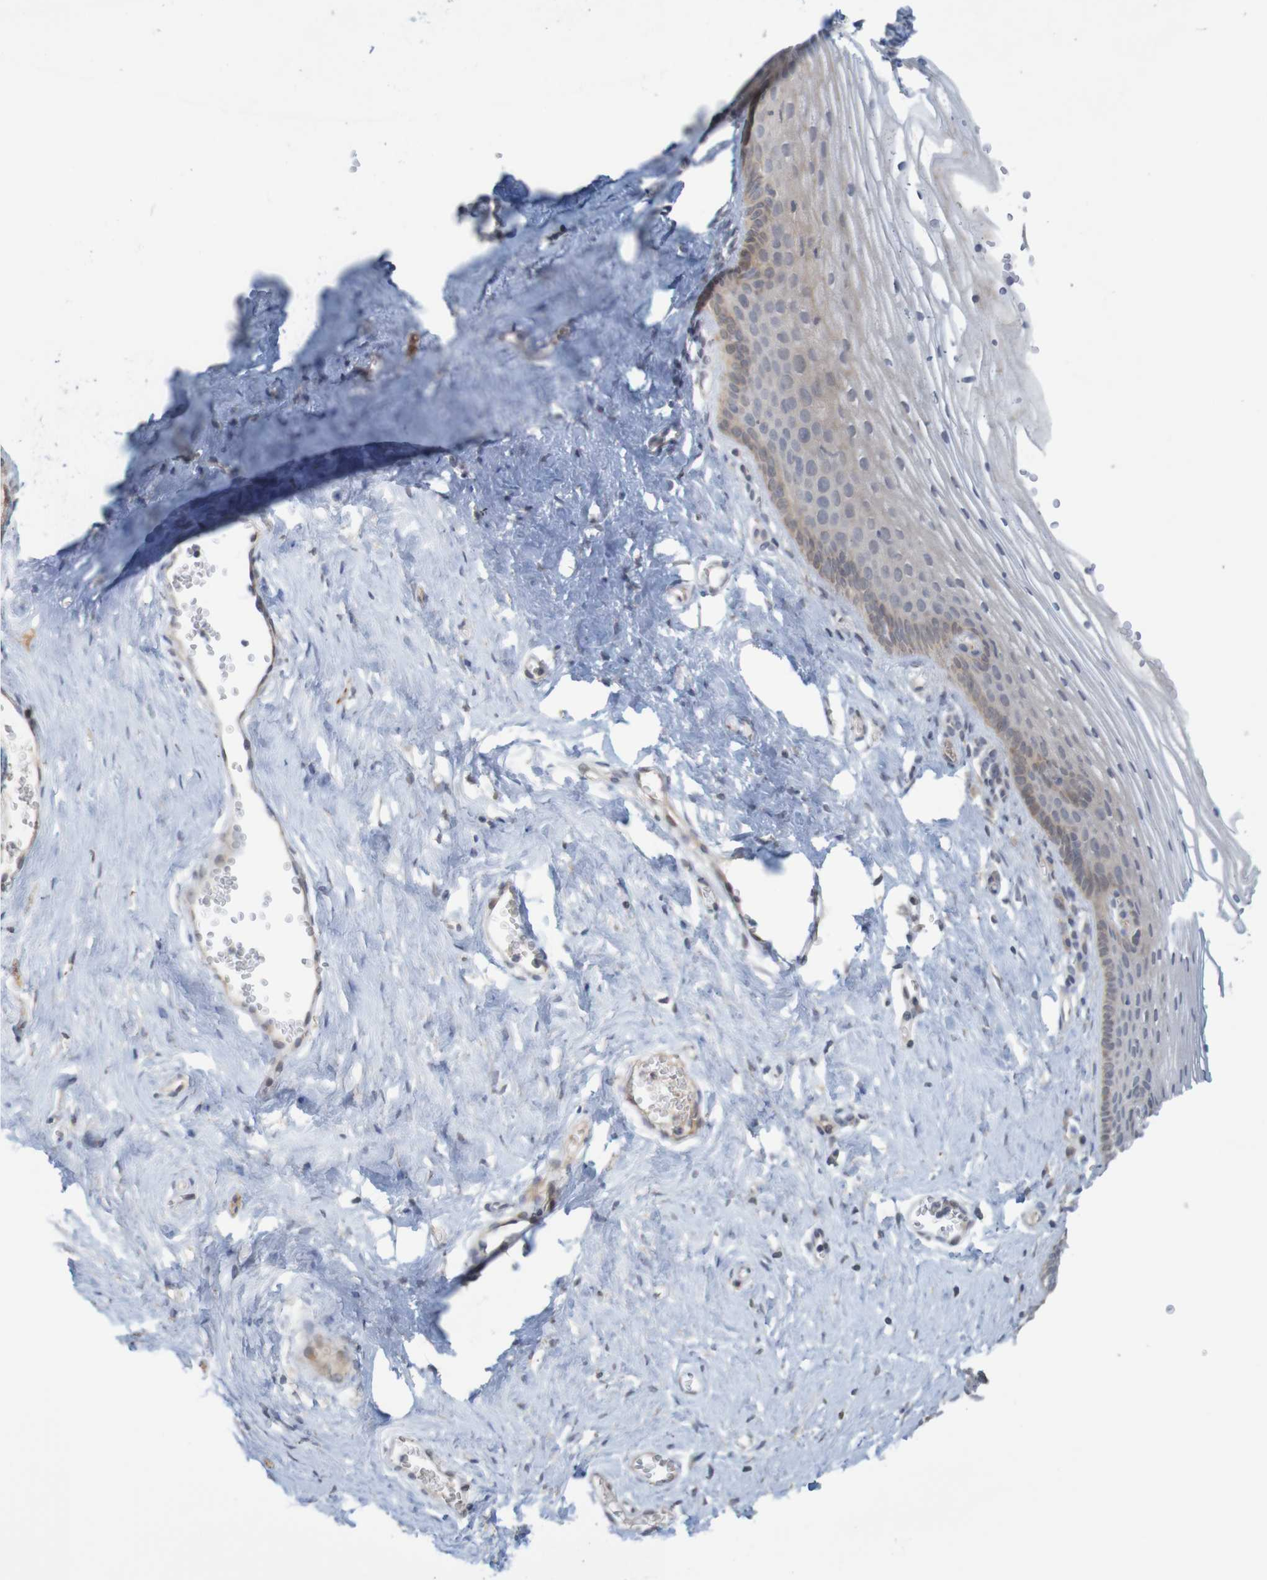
{"staining": {"intensity": "weak", "quantity": "<25%", "location": "cytoplasmic/membranous"}, "tissue": "vagina", "cell_type": "Squamous epithelial cells", "image_type": "normal", "snomed": [{"axis": "morphology", "description": "Normal tissue, NOS"}, {"axis": "topography", "description": "Vagina"}], "caption": "IHC of normal human vagina exhibits no expression in squamous epithelial cells.", "gene": "ANKK1", "patient": {"sex": "female", "age": 32}}